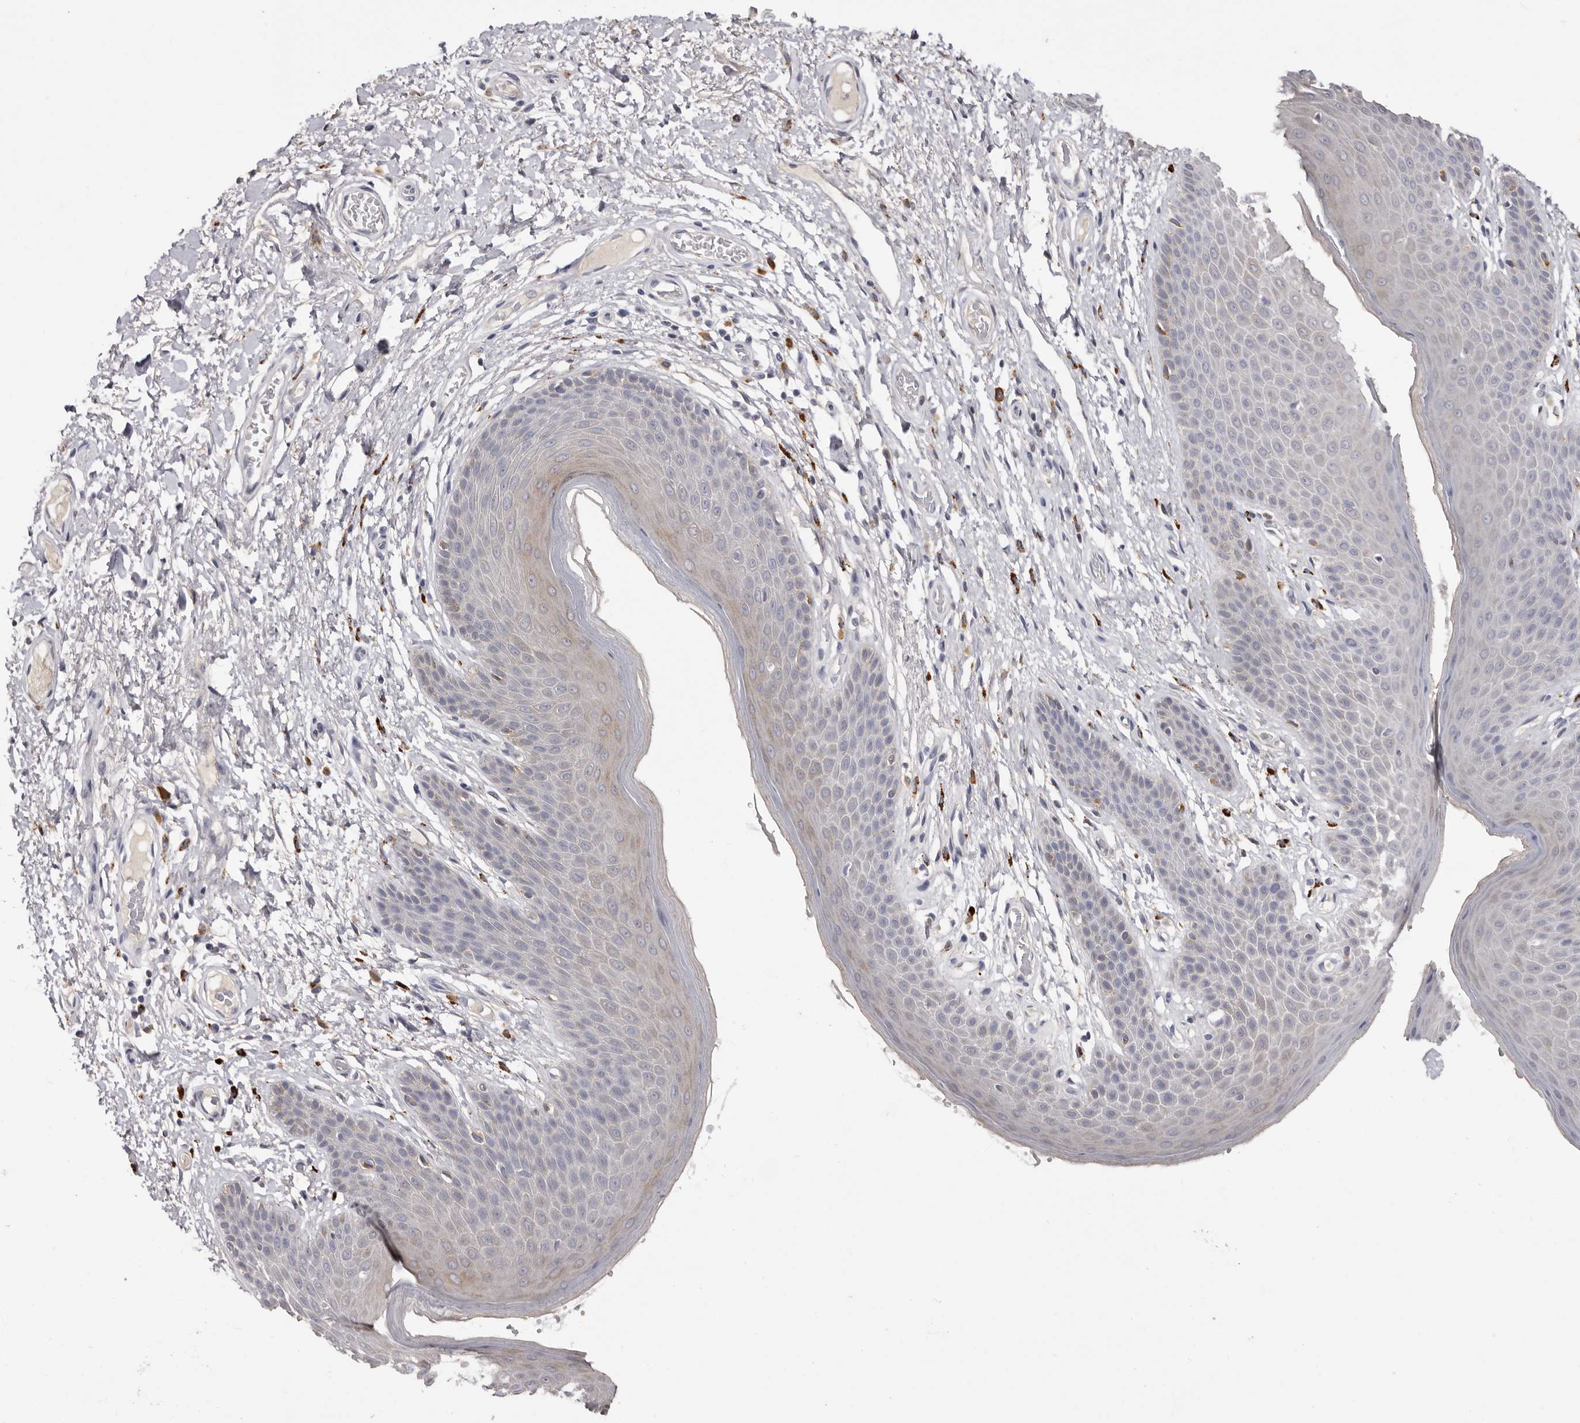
{"staining": {"intensity": "moderate", "quantity": "<25%", "location": "cytoplasmic/membranous"}, "tissue": "skin", "cell_type": "Epidermal cells", "image_type": "normal", "snomed": [{"axis": "morphology", "description": "Normal tissue, NOS"}, {"axis": "topography", "description": "Anal"}], "caption": "IHC staining of normal skin, which demonstrates low levels of moderate cytoplasmic/membranous staining in about <25% of epidermal cells indicating moderate cytoplasmic/membranous protein staining. The staining was performed using DAB (3,3'-diaminobenzidine) (brown) for protein detection and nuclei were counterstained in hematoxylin (blue).", "gene": "DAP", "patient": {"sex": "male", "age": 74}}